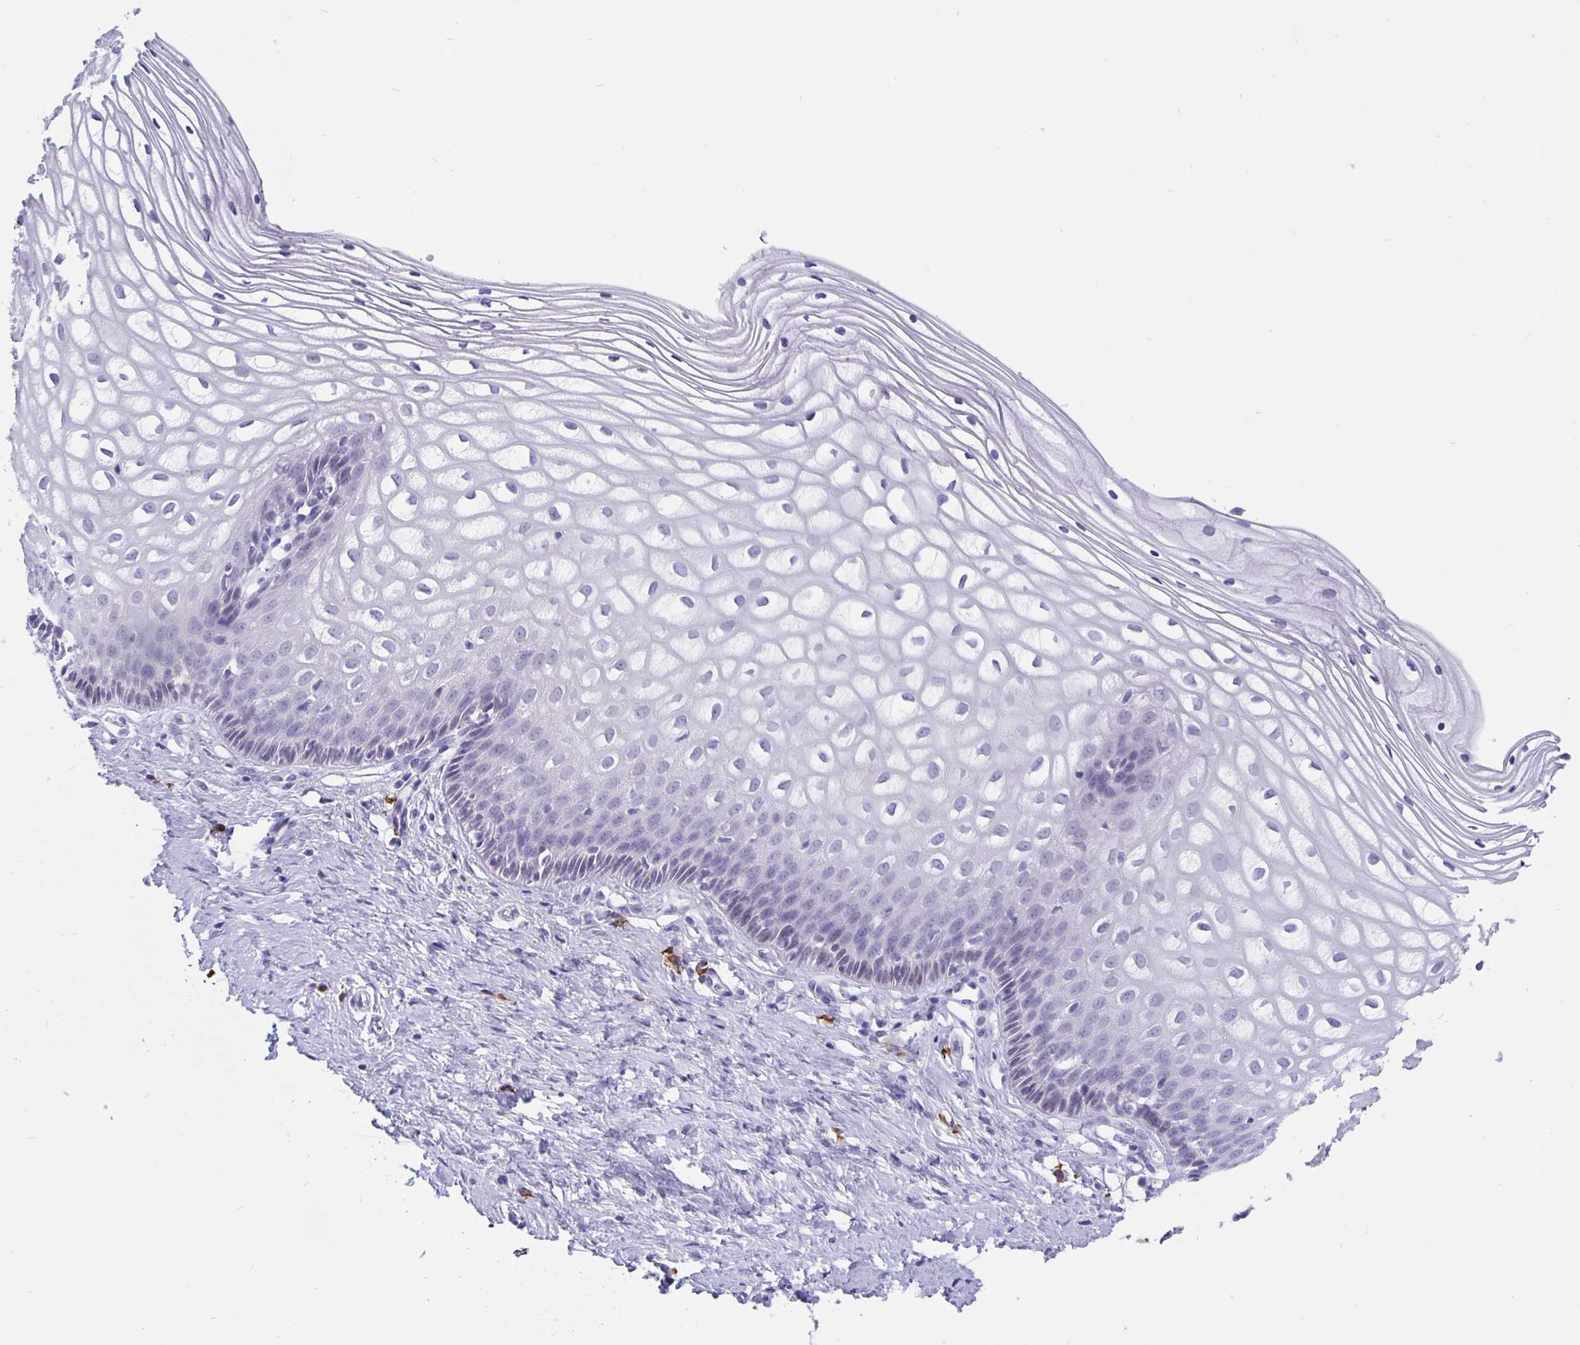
{"staining": {"intensity": "negative", "quantity": "none", "location": "none"}, "tissue": "cervix", "cell_type": "Glandular cells", "image_type": "normal", "snomed": [{"axis": "morphology", "description": "Normal tissue, NOS"}, {"axis": "topography", "description": "Cervix"}], "caption": "Immunohistochemistry image of normal cervix: human cervix stained with DAB displays no significant protein staining in glandular cells. (Immunohistochemistry, brightfield microscopy, high magnification).", "gene": "ERMN", "patient": {"sex": "female", "age": 36}}